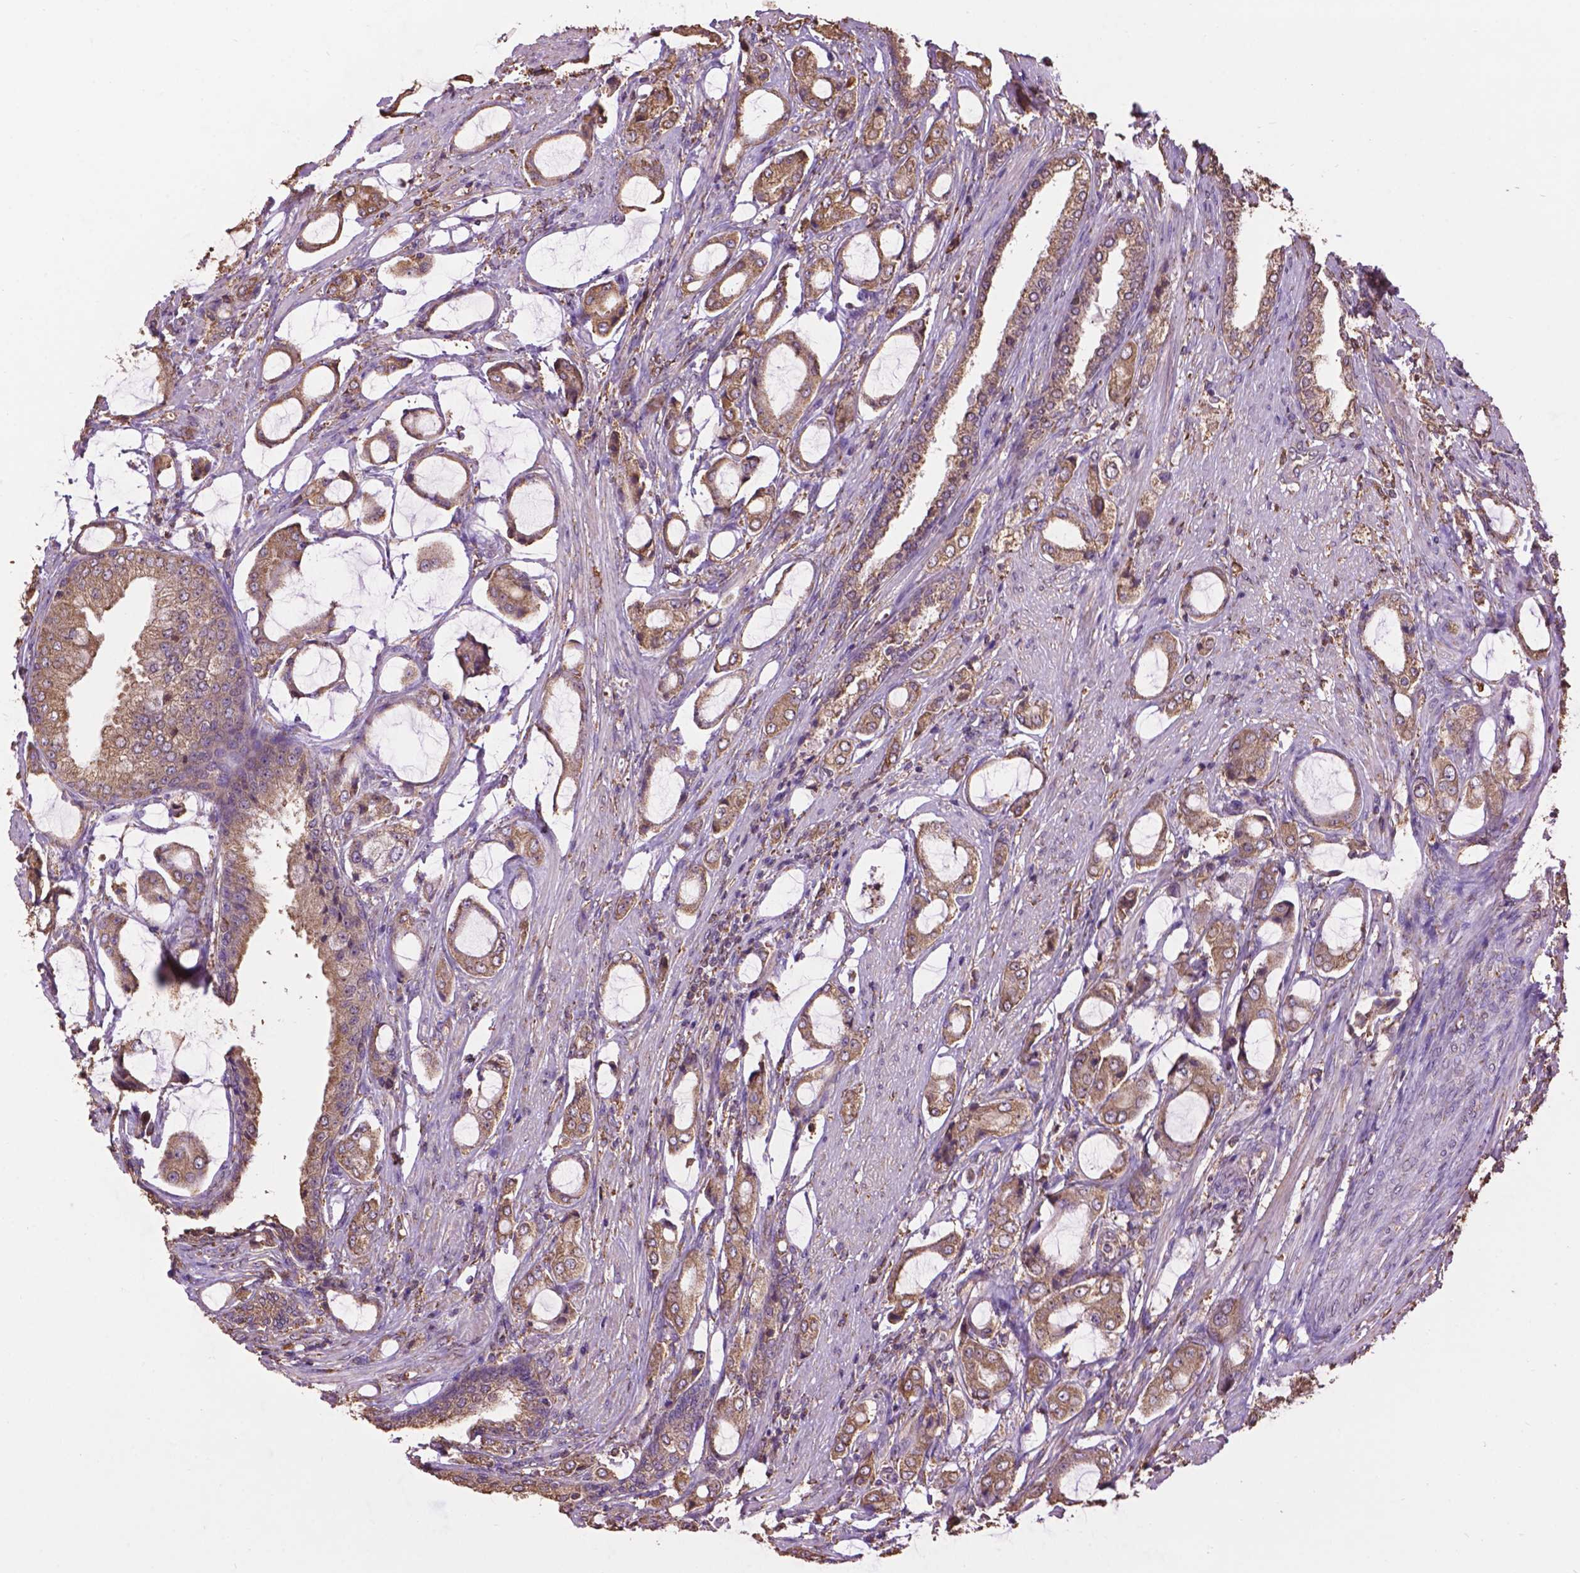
{"staining": {"intensity": "moderate", "quantity": ">75%", "location": "cytoplasmic/membranous"}, "tissue": "prostate cancer", "cell_type": "Tumor cells", "image_type": "cancer", "snomed": [{"axis": "morphology", "description": "Adenocarcinoma, NOS"}, {"axis": "topography", "description": "Prostate"}], "caption": "Protein analysis of adenocarcinoma (prostate) tissue exhibits moderate cytoplasmic/membranous positivity in approximately >75% of tumor cells.", "gene": "PPP2R5E", "patient": {"sex": "male", "age": 63}}